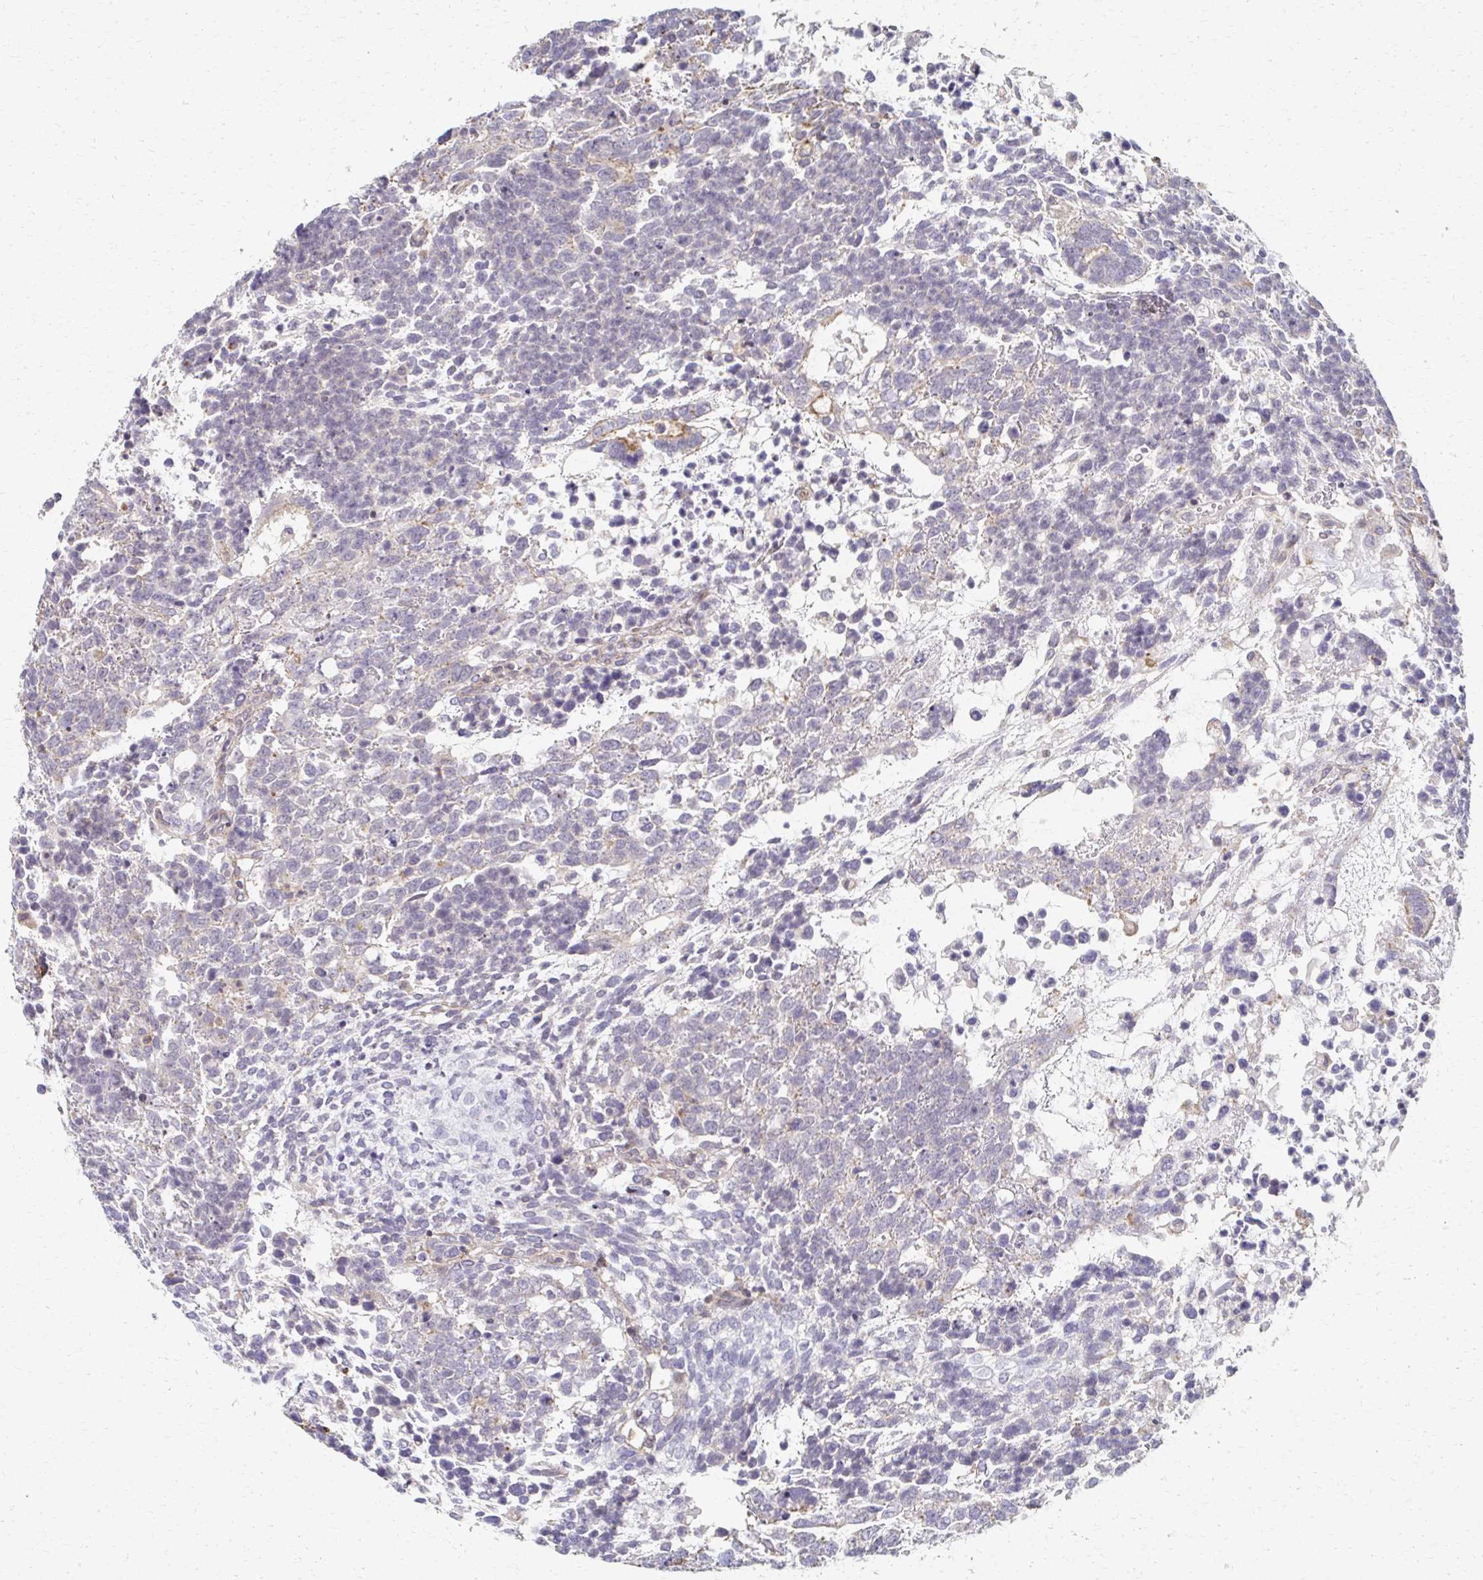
{"staining": {"intensity": "negative", "quantity": "none", "location": "none"}, "tissue": "testis cancer", "cell_type": "Tumor cells", "image_type": "cancer", "snomed": [{"axis": "morphology", "description": "Carcinoma, Embryonal, NOS"}, {"axis": "topography", "description": "Testis"}], "caption": "Immunohistochemical staining of human testis cancer (embryonal carcinoma) exhibits no significant positivity in tumor cells.", "gene": "EOLA2", "patient": {"sex": "male", "age": 23}}